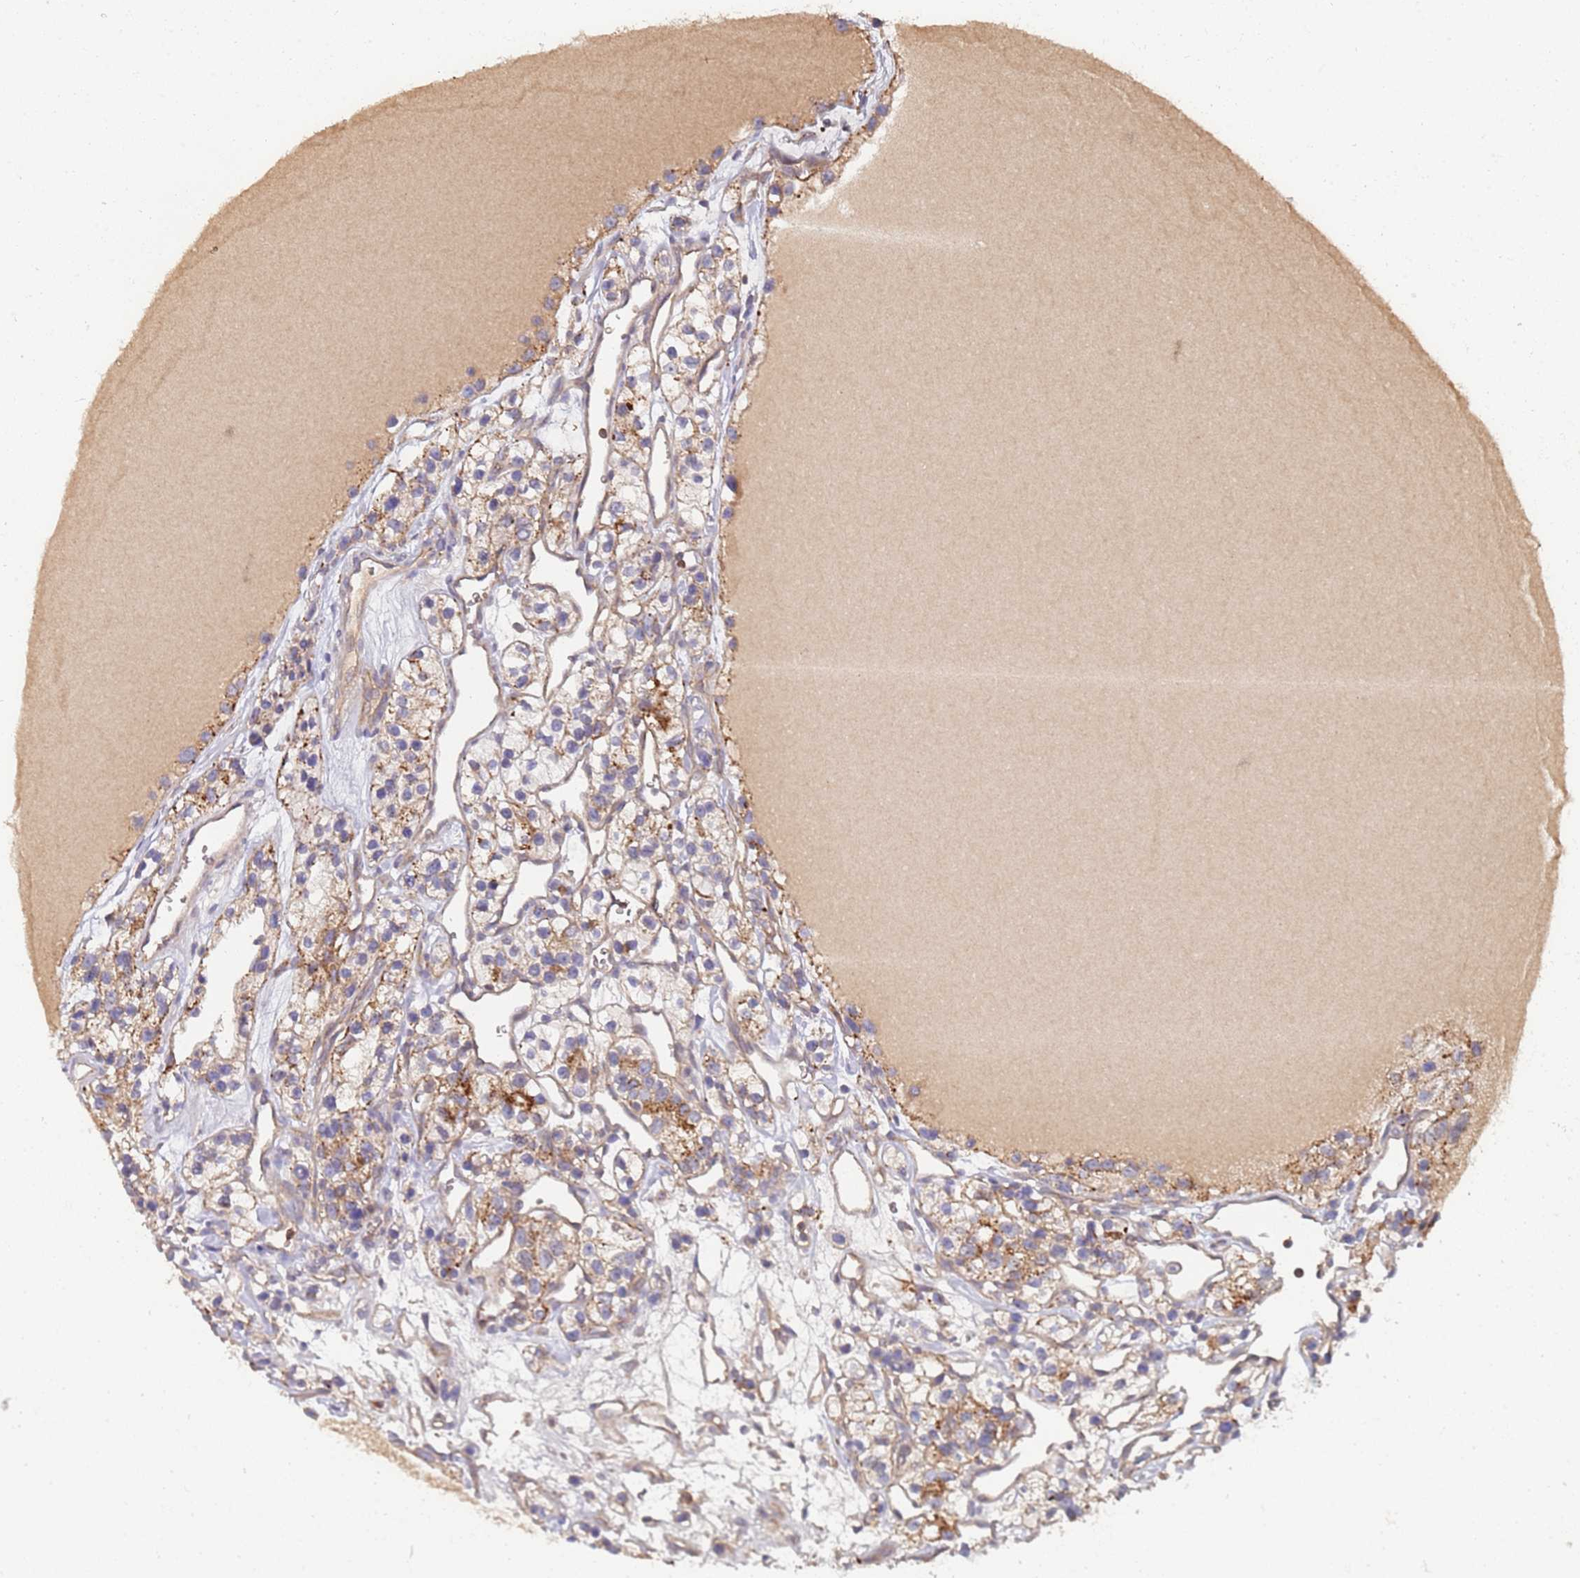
{"staining": {"intensity": "moderate", "quantity": "<25%", "location": "cytoplasmic/membranous"}, "tissue": "renal cancer", "cell_type": "Tumor cells", "image_type": "cancer", "snomed": [{"axis": "morphology", "description": "Adenocarcinoma, NOS"}, {"axis": "topography", "description": "Kidney"}], "caption": "Protein staining of adenocarcinoma (renal) tissue exhibits moderate cytoplasmic/membranous expression in about <25% of tumor cells.", "gene": "ABCB6", "patient": {"sex": "female", "age": 57}}